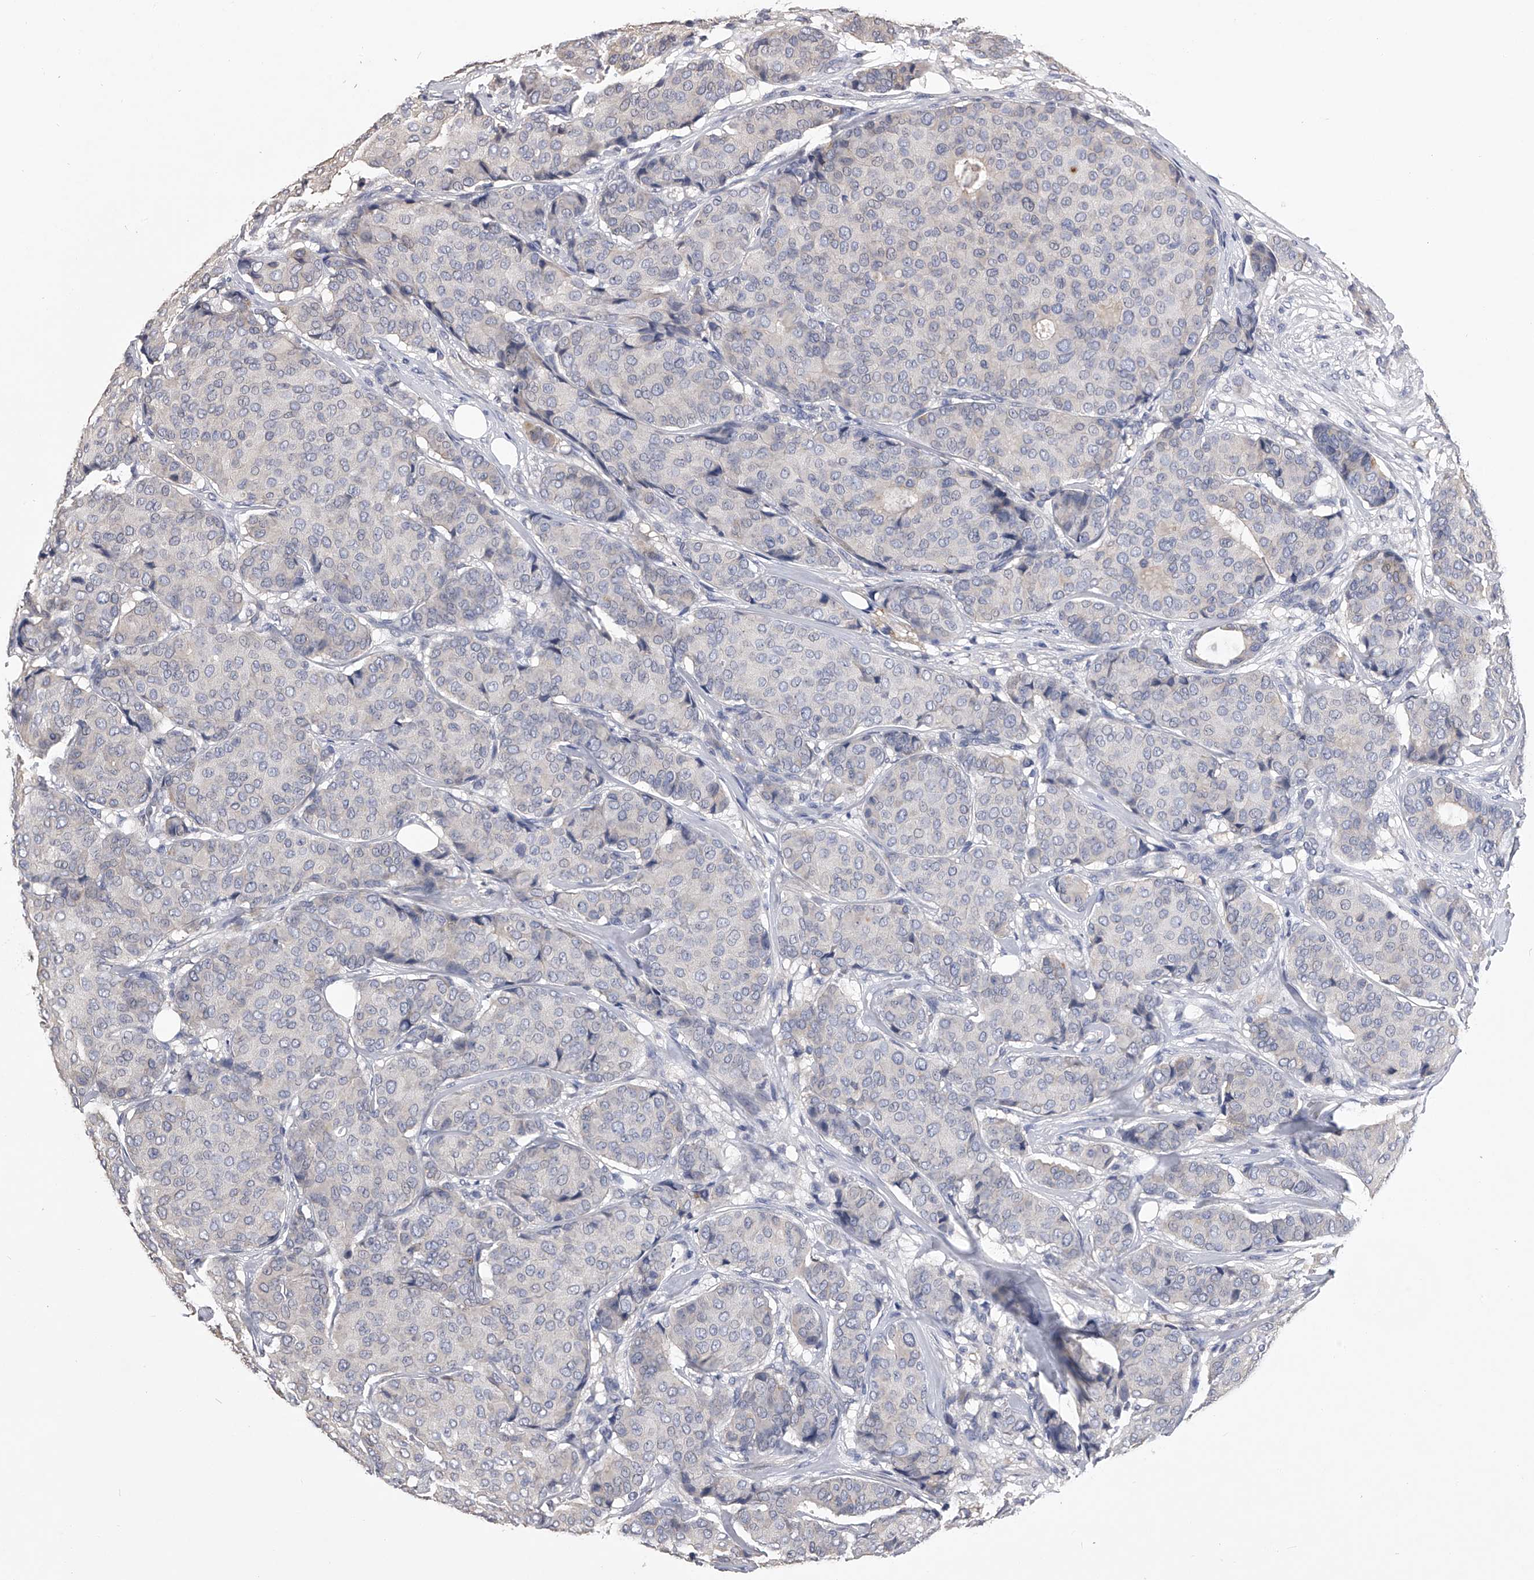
{"staining": {"intensity": "negative", "quantity": "none", "location": "none"}, "tissue": "breast cancer", "cell_type": "Tumor cells", "image_type": "cancer", "snomed": [{"axis": "morphology", "description": "Duct carcinoma"}, {"axis": "topography", "description": "Breast"}], "caption": "IHC of human invasive ductal carcinoma (breast) displays no positivity in tumor cells. Nuclei are stained in blue.", "gene": "MDN1", "patient": {"sex": "female", "age": 75}}